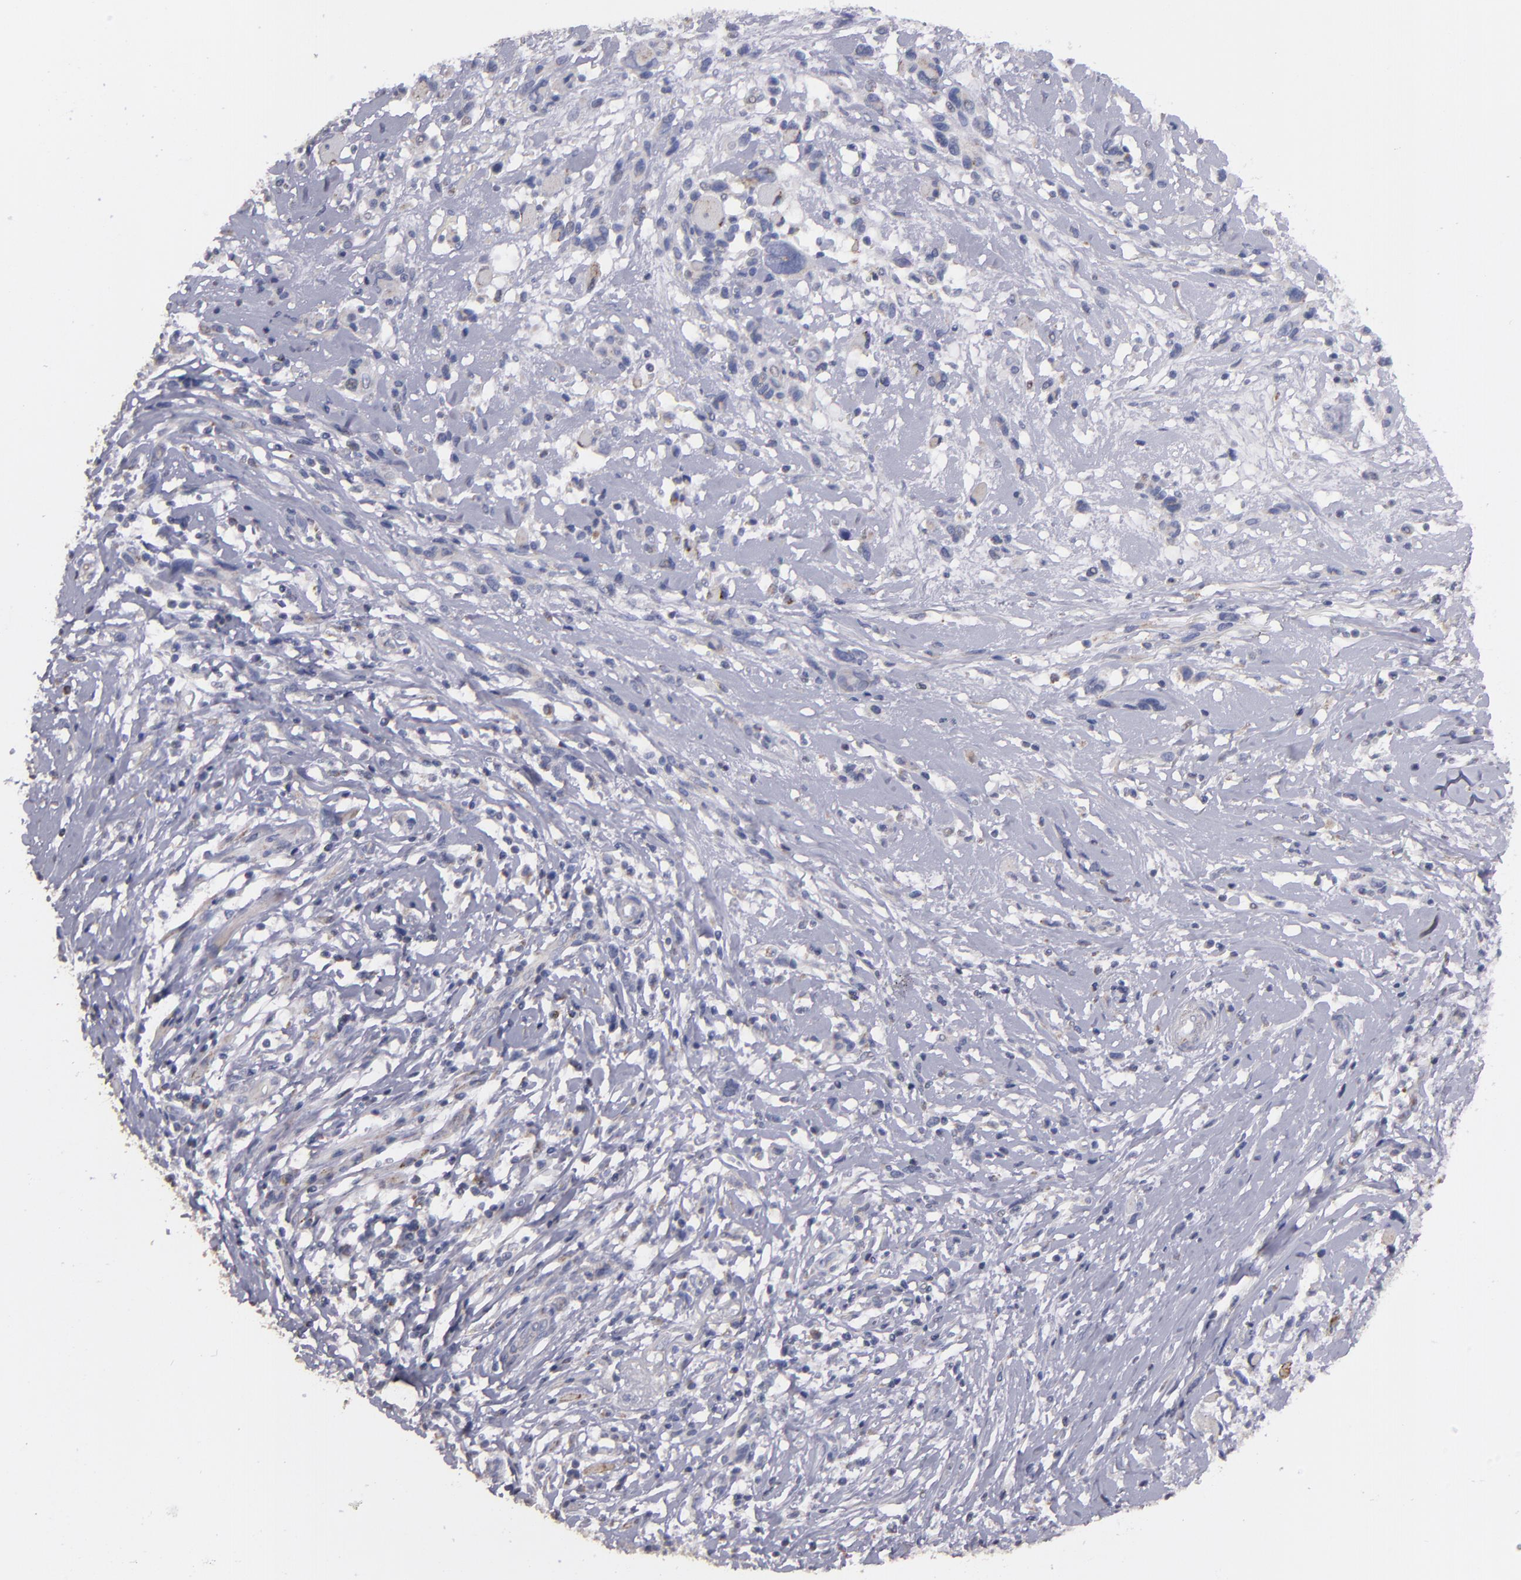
{"staining": {"intensity": "weak", "quantity": "25%-75%", "location": "cytoplasmic/membranous"}, "tissue": "melanoma", "cell_type": "Tumor cells", "image_type": "cancer", "snomed": [{"axis": "morphology", "description": "Malignant melanoma, NOS"}, {"axis": "topography", "description": "Skin"}], "caption": "Brown immunohistochemical staining in human melanoma displays weak cytoplasmic/membranous staining in about 25%-75% of tumor cells.", "gene": "CLTA", "patient": {"sex": "male", "age": 91}}